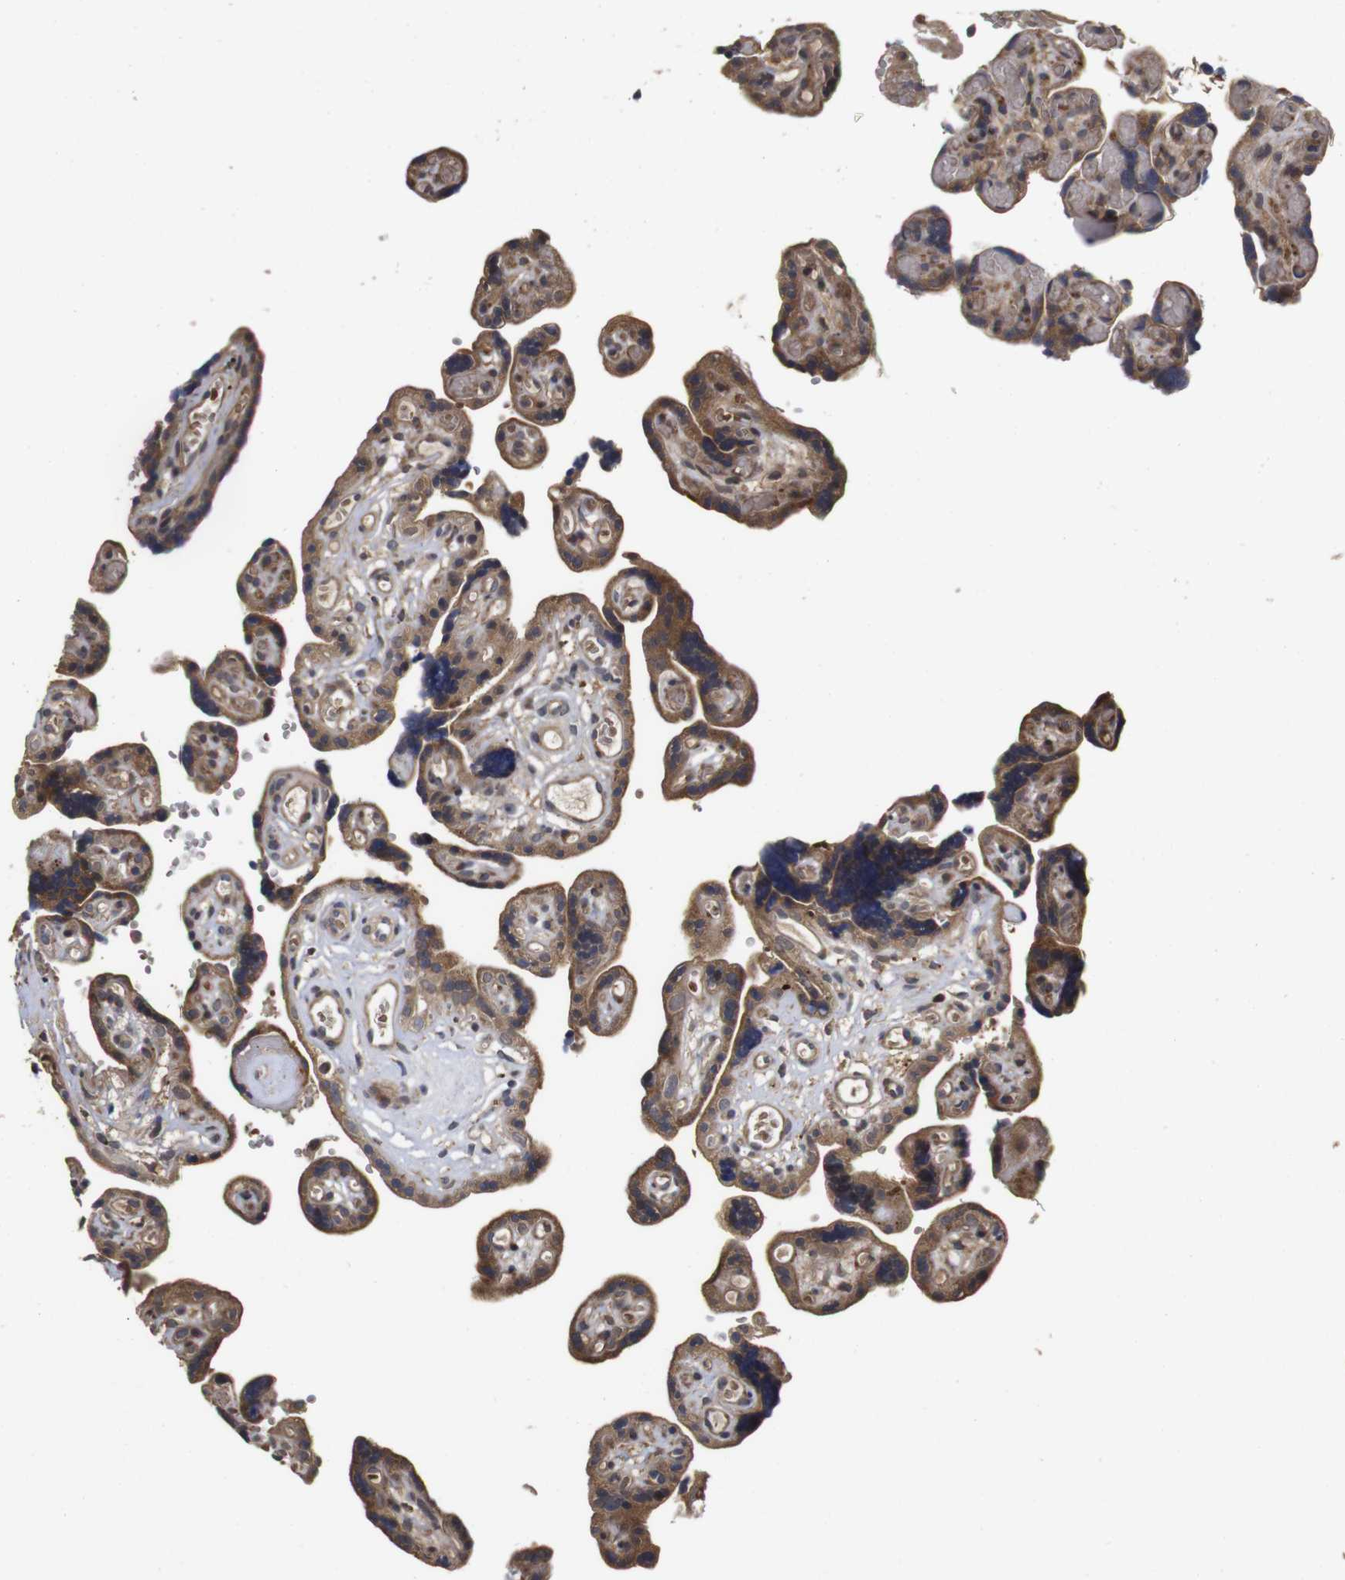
{"staining": {"intensity": "strong", "quantity": ">75%", "location": "cytoplasmic/membranous"}, "tissue": "placenta", "cell_type": "Trophoblastic cells", "image_type": "normal", "snomed": [{"axis": "morphology", "description": "Normal tissue, NOS"}, {"axis": "topography", "description": "Placenta"}], "caption": "This histopathology image displays normal placenta stained with immunohistochemistry to label a protein in brown. The cytoplasmic/membranous of trophoblastic cells show strong positivity for the protein. Nuclei are counter-stained blue.", "gene": "PTPN14", "patient": {"sex": "female", "age": 30}}